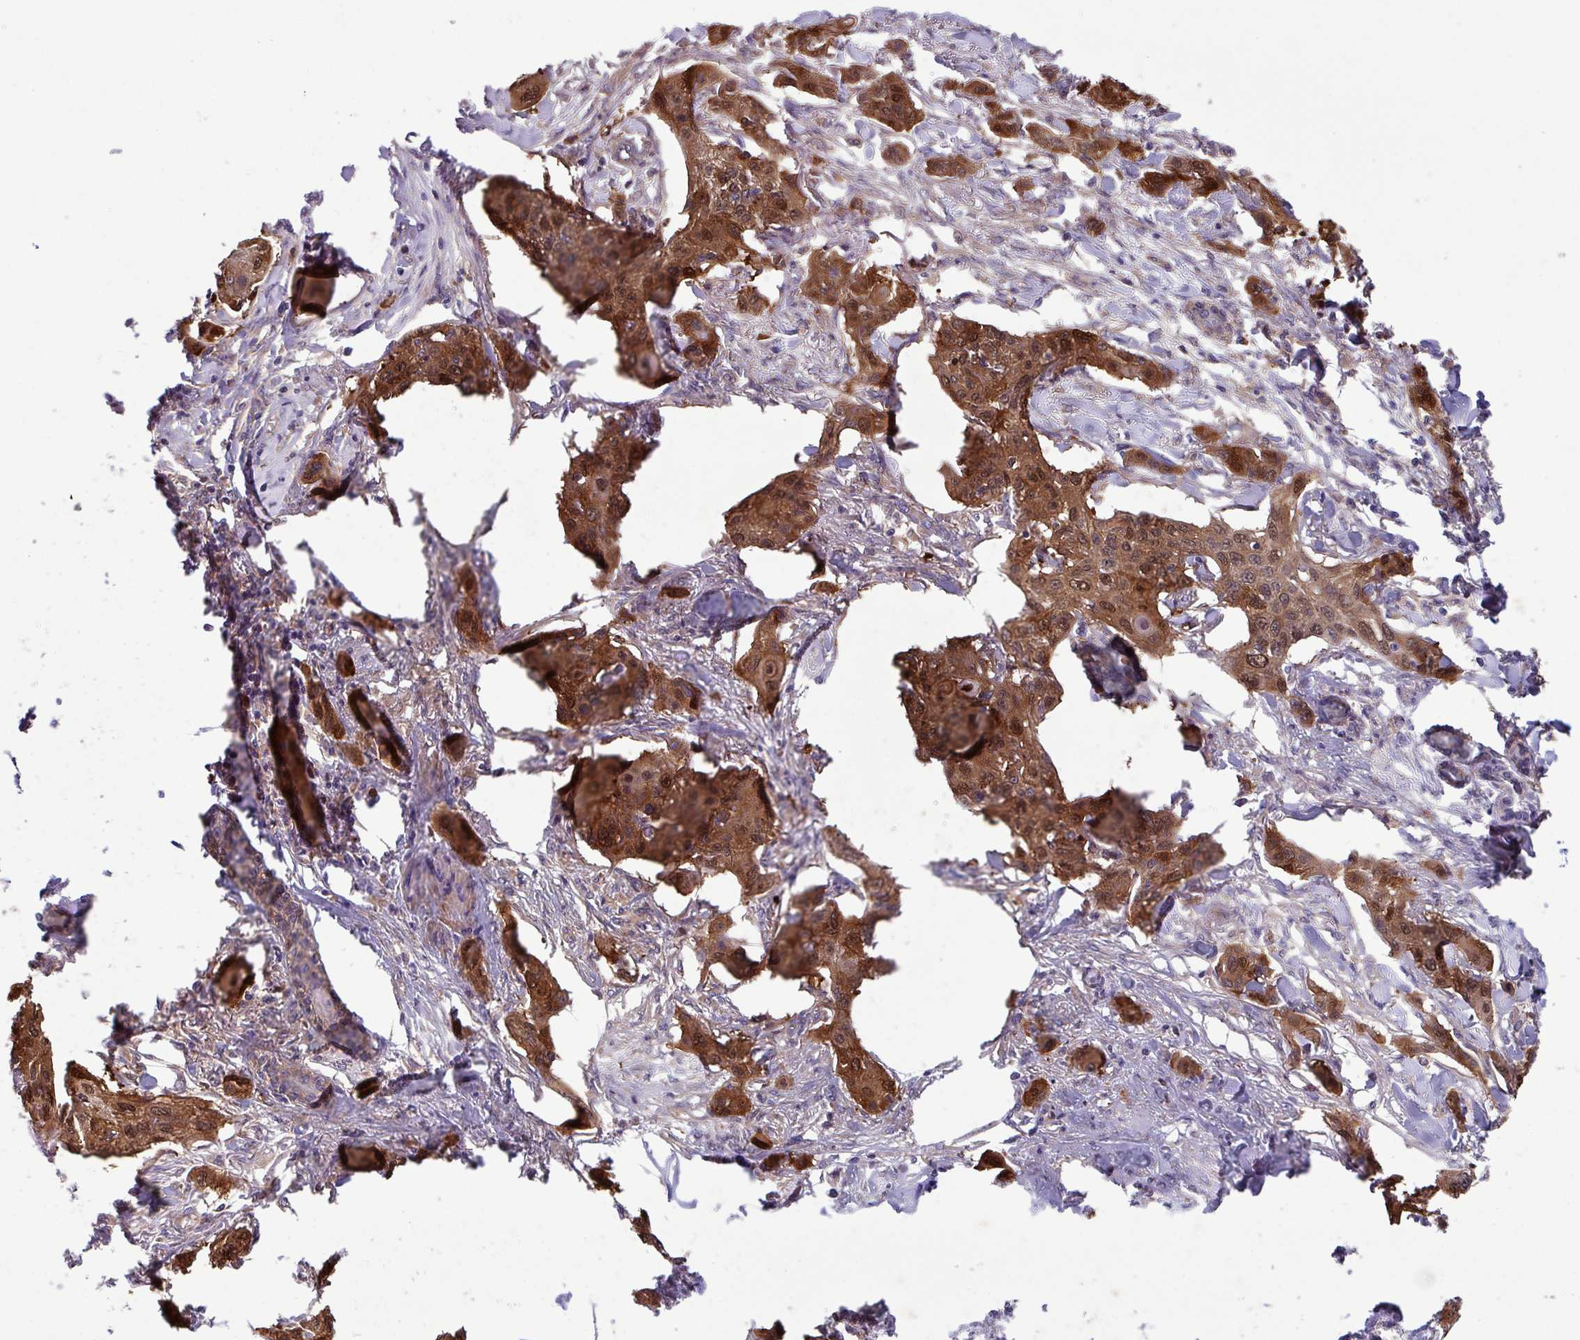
{"staining": {"intensity": "strong", "quantity": ">75%", "location": "cytoplasmic/membranous,nuclear"}, "tissue": "skin cancer", "cell_type": "Tumor cells", "image_type": "cancer", "snomed": [{"axis": "morphology", "description": "Squamous cell carcinoma, NOS"}, {"axis": "topography", "description": "Skin"}], "caption": "An image showing strong cytoplasmic/membranous and nuclear positivity in approximately >75% of tumor cells in squamous cell carcinoma (skin), as visualized by brown immunohistochemical staining.", "gene": "SLC23A2", "patient": {"sex": "male", "age": 63}}